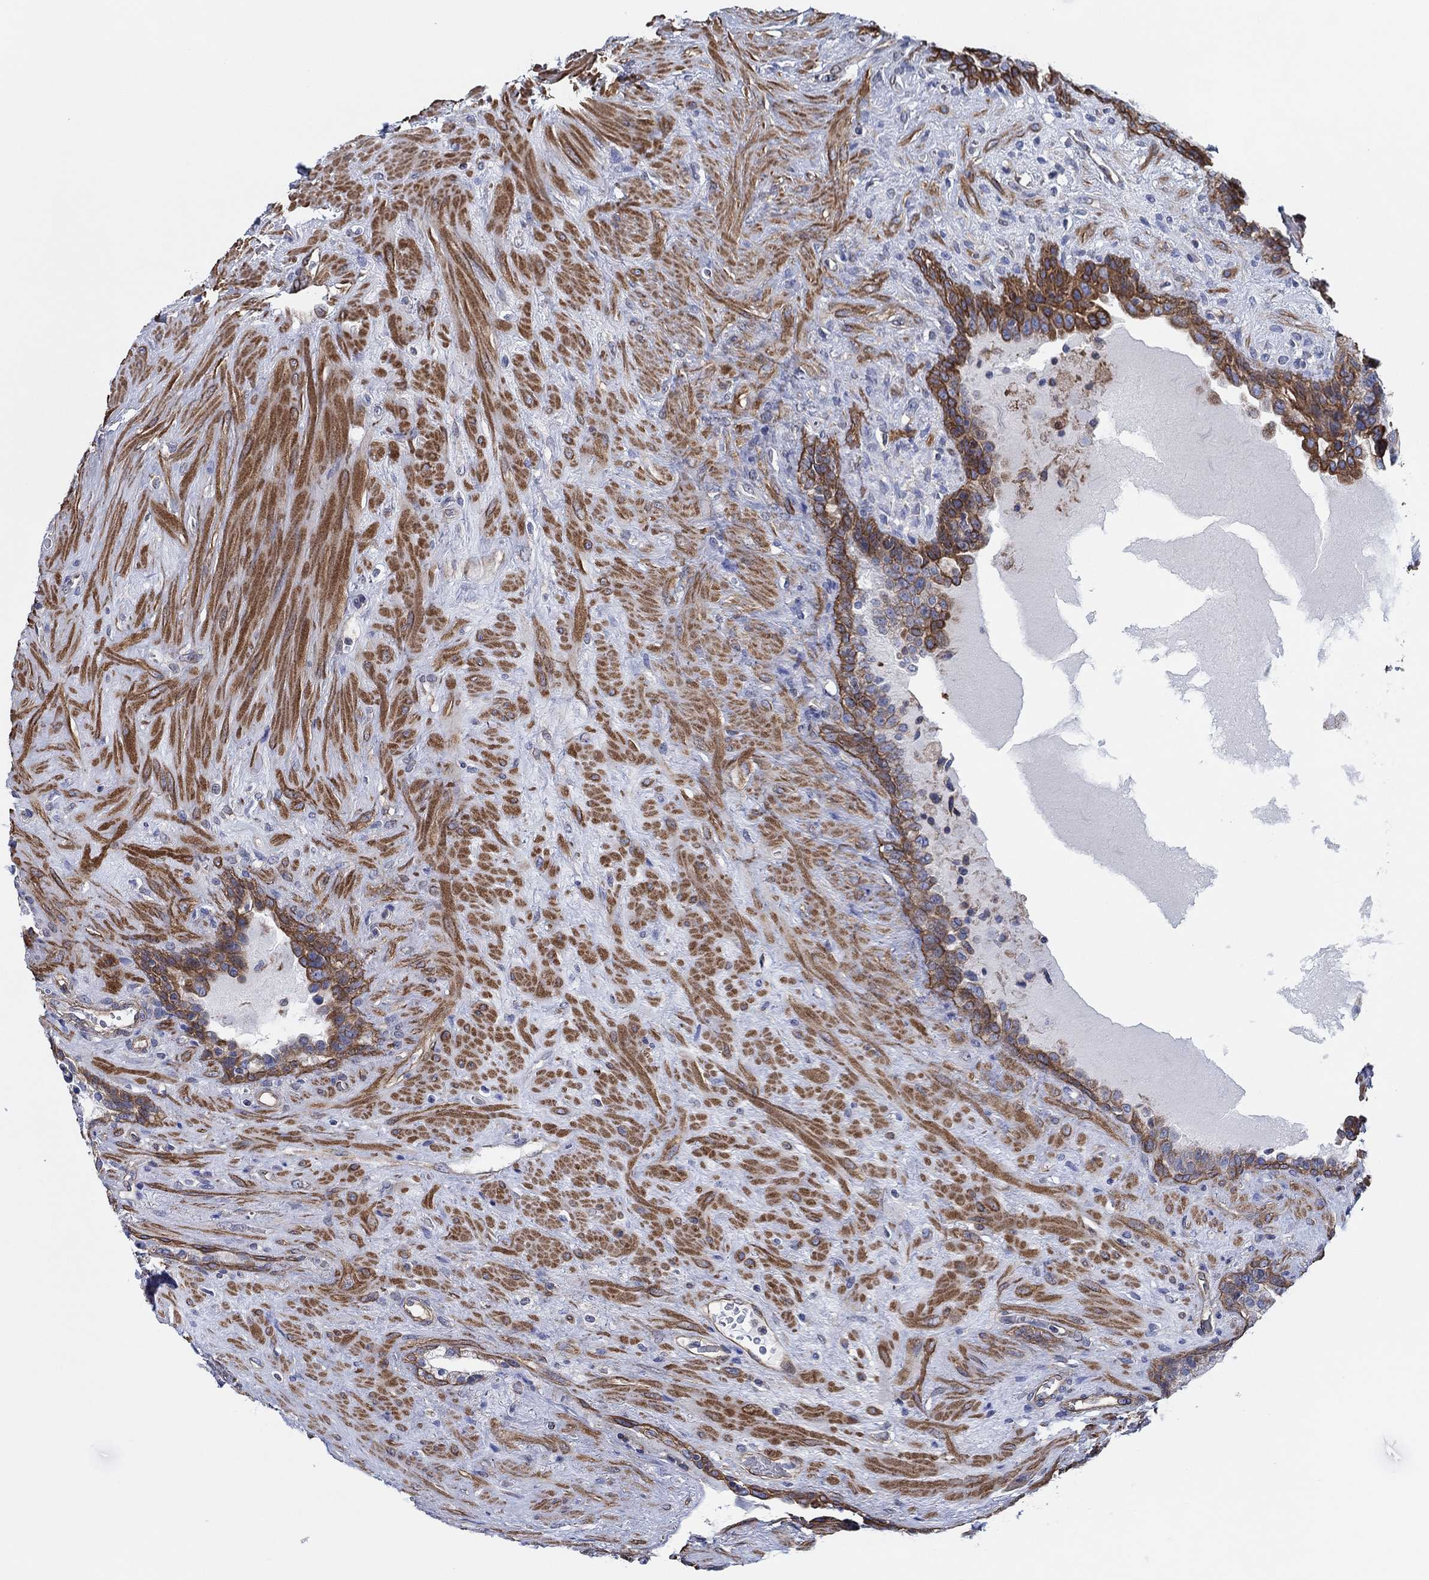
{"staining": {"intensity": "strong", "quantity": "<25%", "location": "cytoplasmic/membranous"}, "tissue": "prostate", "cell_type": "Glandular cells", "image_type": "normal", "snomed": [{"axis": "morphology", "description": "Normal tissue, NOS"}, {"axis": "topography", "description": "Prostate"}], "caption": "The photomicrograph exhibits staining of unremarkable prostate, revealing strong cytoplasmic/membranous protein staining (brown color) within glandular cells. (Stains: DAB in brown, nuclei in blue, Microscopy: brightfield microscopy at high magnification).", "gene": "FMN1", "patient": {"sex": "male", "age": 63}}